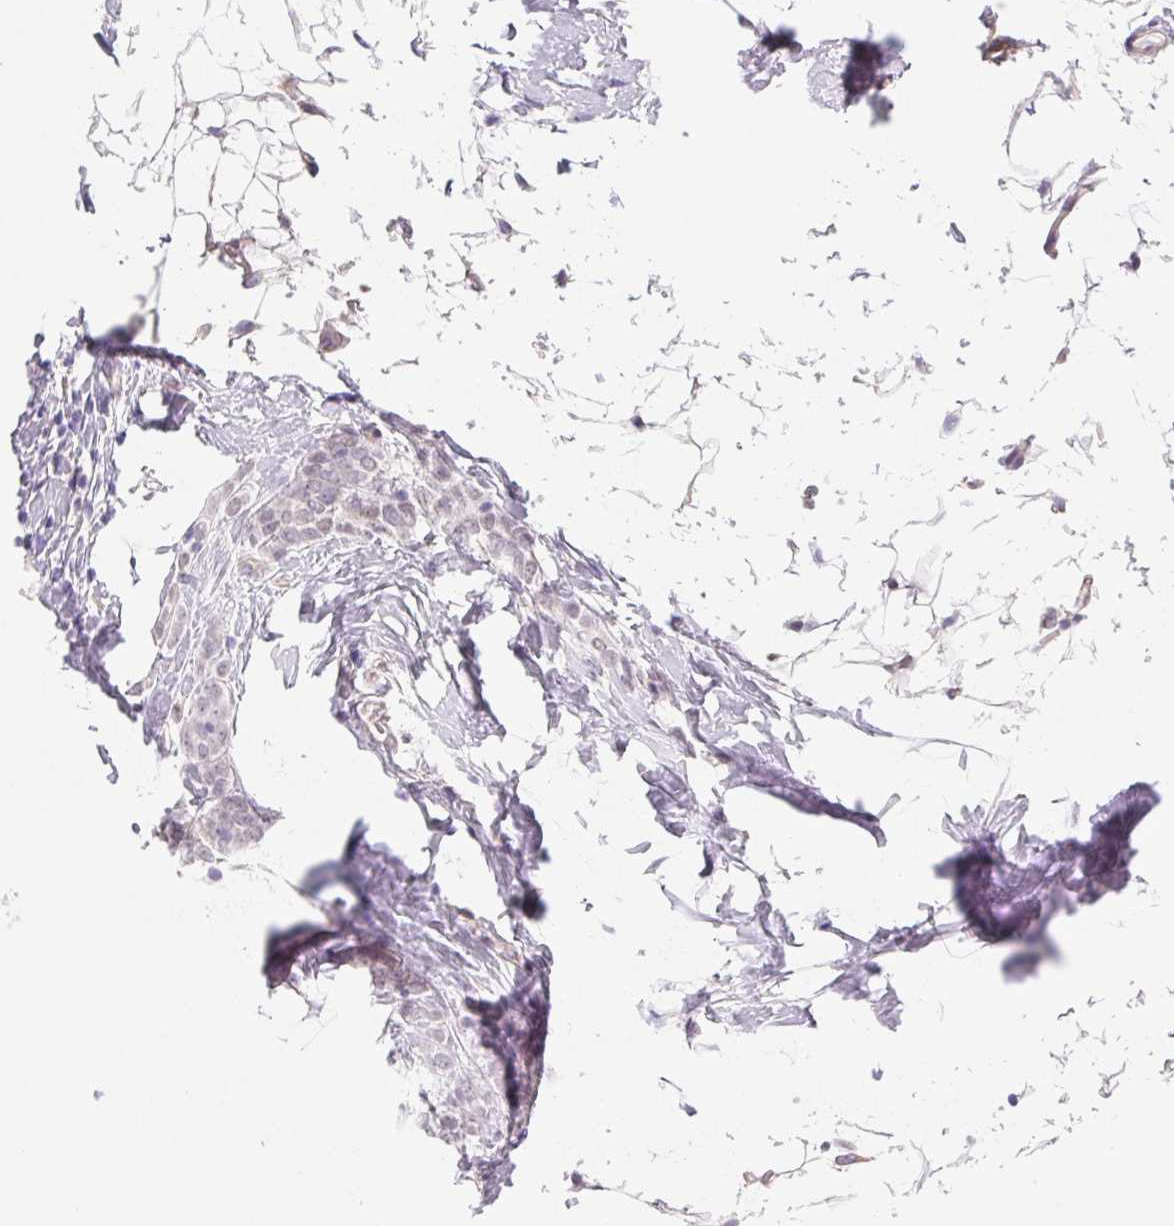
{"staining": {"intensity": "negative", "quantity": "none", "location": "none"}, "tissue": "breast cancer", "cell_type": "Tumor cells", "image_type": "cancer", "snomed": [{"axis": "morphology", "description": "Lobular carcinoma"}, {"axis": "topography", "description": "Breast"}], "caption": "Immunohistochemistry micrograph of human breast cancer (lobular carcinoma) stained for a protein (brown), which exhibits no positivity in tumor cells.", "gene": "CTNND2", "patient": {"sex": "female", "age": 49}}